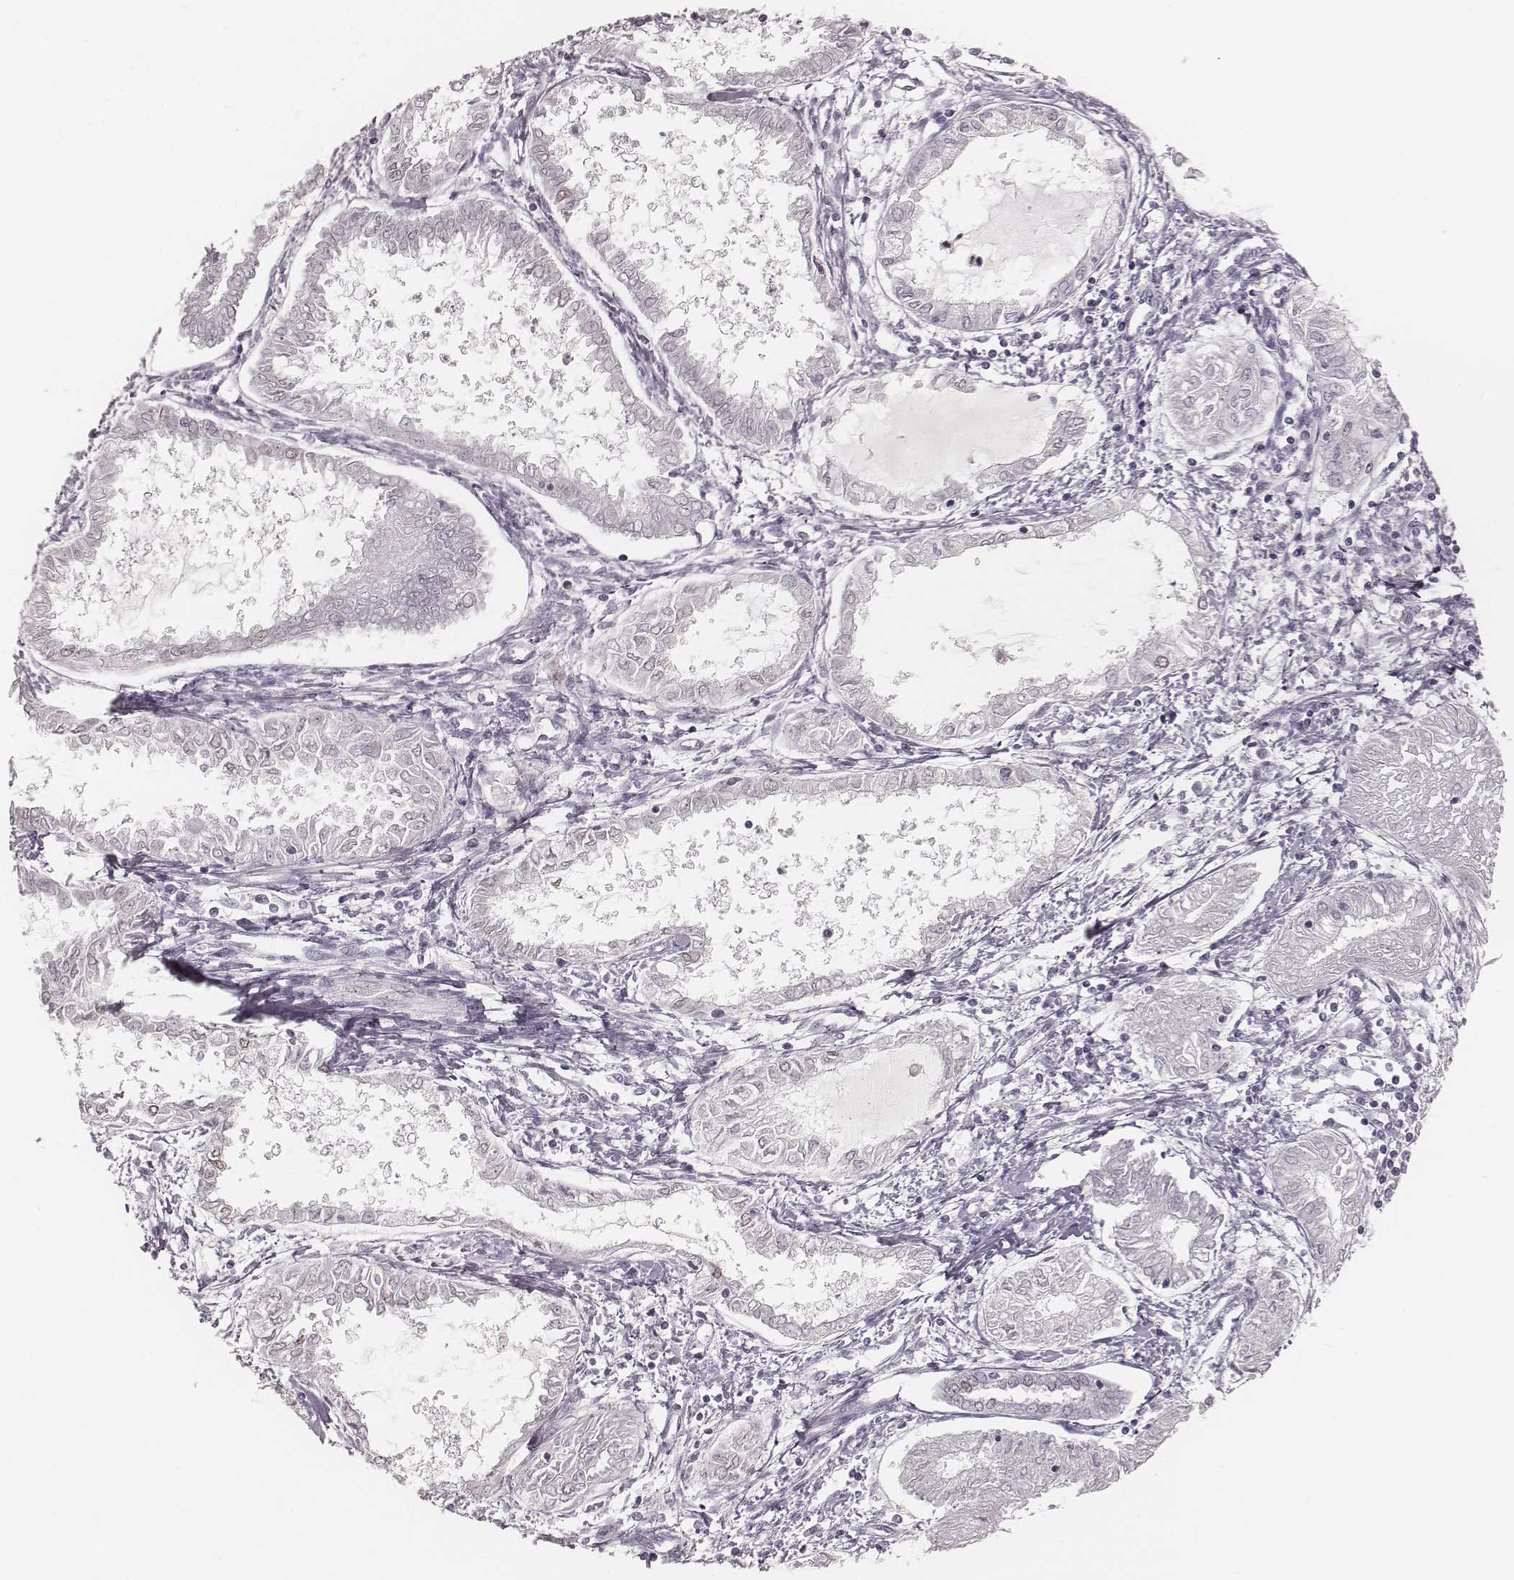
{"staining": {"intensity": "moderate", "quantity": "<25%", "location": "nuclear"}, "tissue": "endometrial cancer", "cell_type": "Tumor cells", "image_type": "cancer", "snomed": [{"axis": "morphology", "description": "Adenocarcinoma, NOS"}, {"axis": "topography", "description": "Endometrium"}], "caption": "Moderate nuclear positivity for a protein is present in about <25% of tumor cells of endometrial cancer using immunohistochemistry.", "gene": "MSX1", "patient": {"sex": "female", "age": 68}}